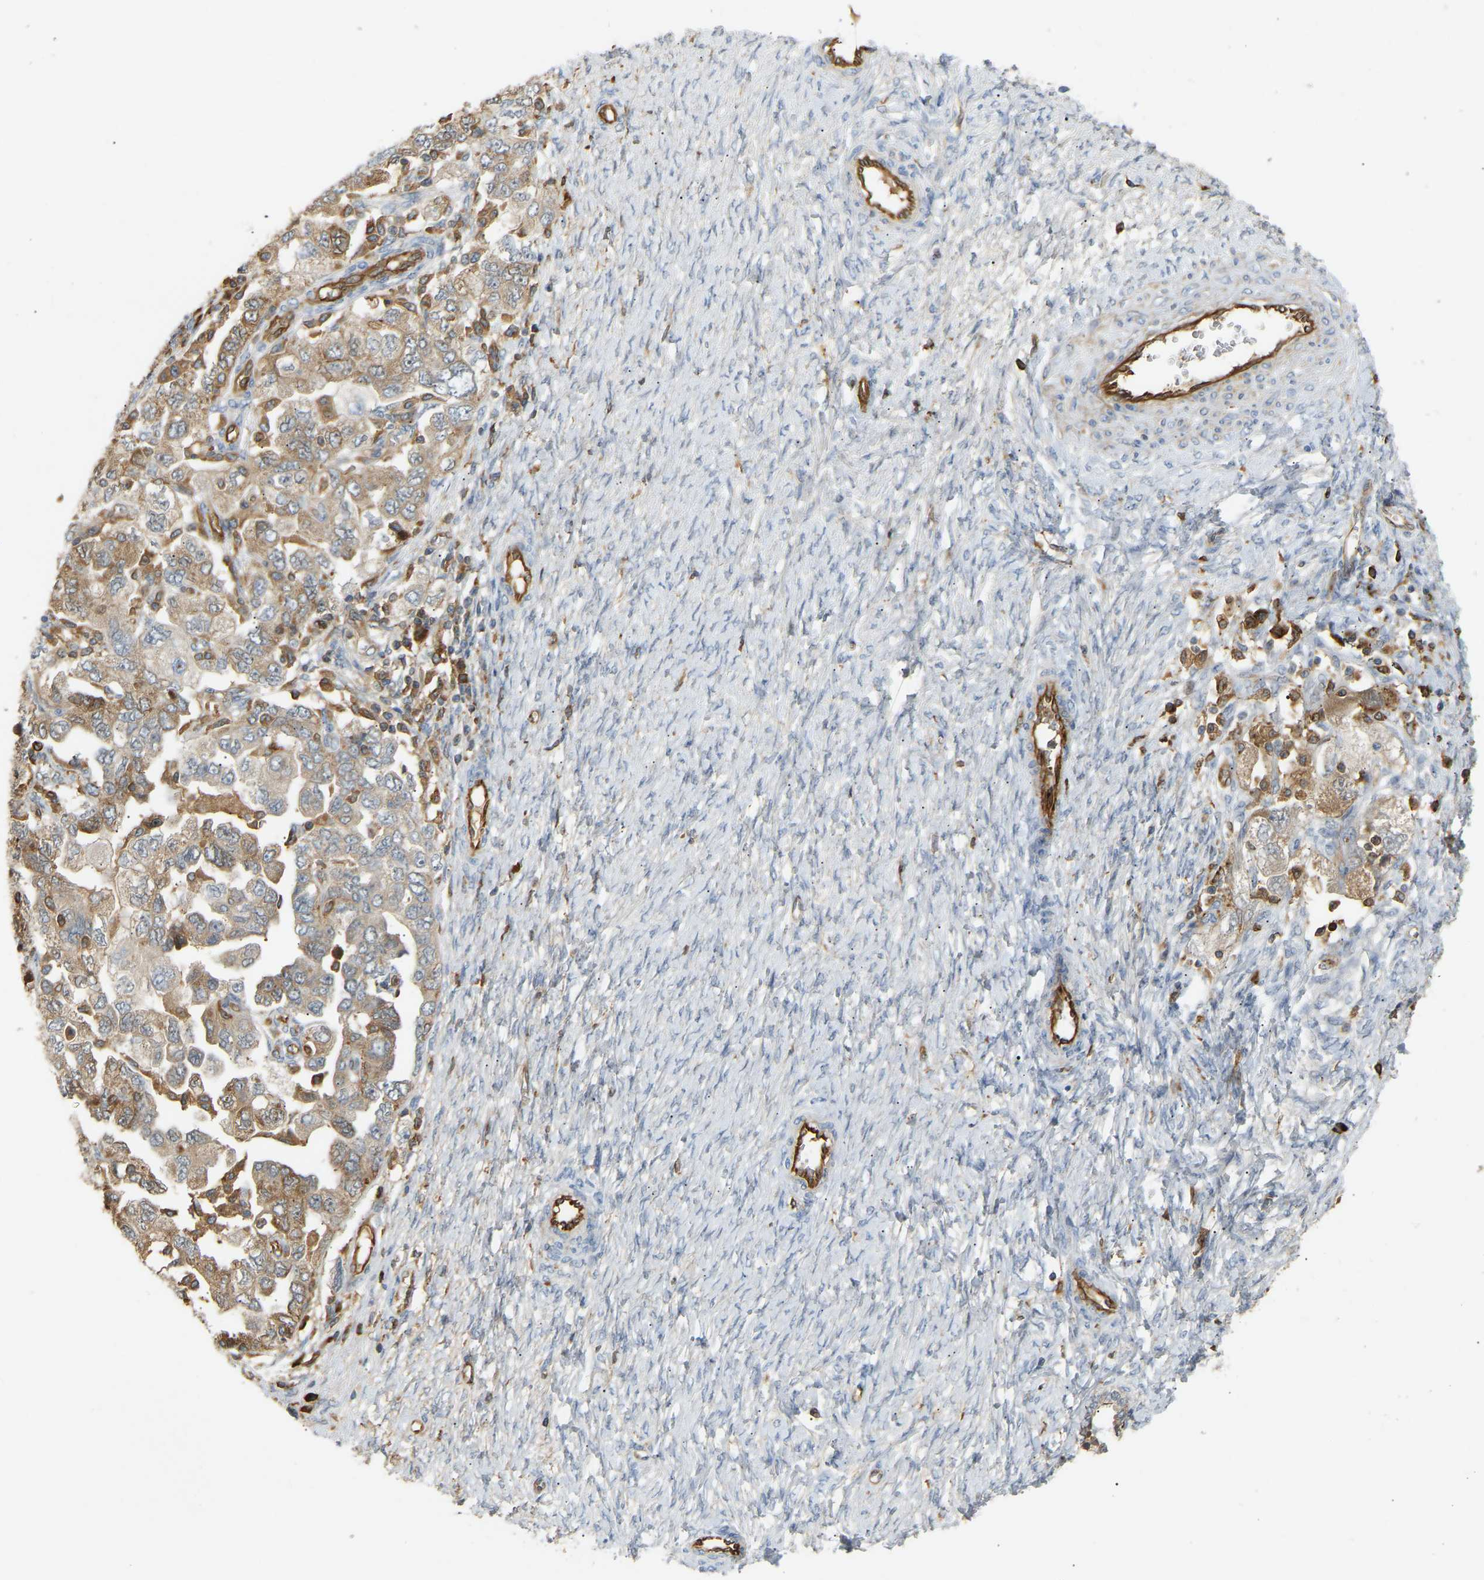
{"staining": {"intensity": "moderate", "quantity": ">75%", "location": "cytoplasmic/membranous"}, "tissue": "ovarian cancer", "cell_type": "Tumor cells", "image_type": "cancer", "snomed": [{"axis": "morphology", "description": "Carcinoma, NOS"}, {"axis": "morphology", "description": "Cystadenocarcinoma, serous, NOS"}, {"axis": "topography", "description": "Ovary"}], "caption": "Ovarian carcinoma stained with DAB immunohistochemistry exhibits medium levels of moderate cytoplasmic/membranous staining in about >75% of tumor cells.", "gene": "PLCG2", "patient": {"sex": "female", "age": 69}}